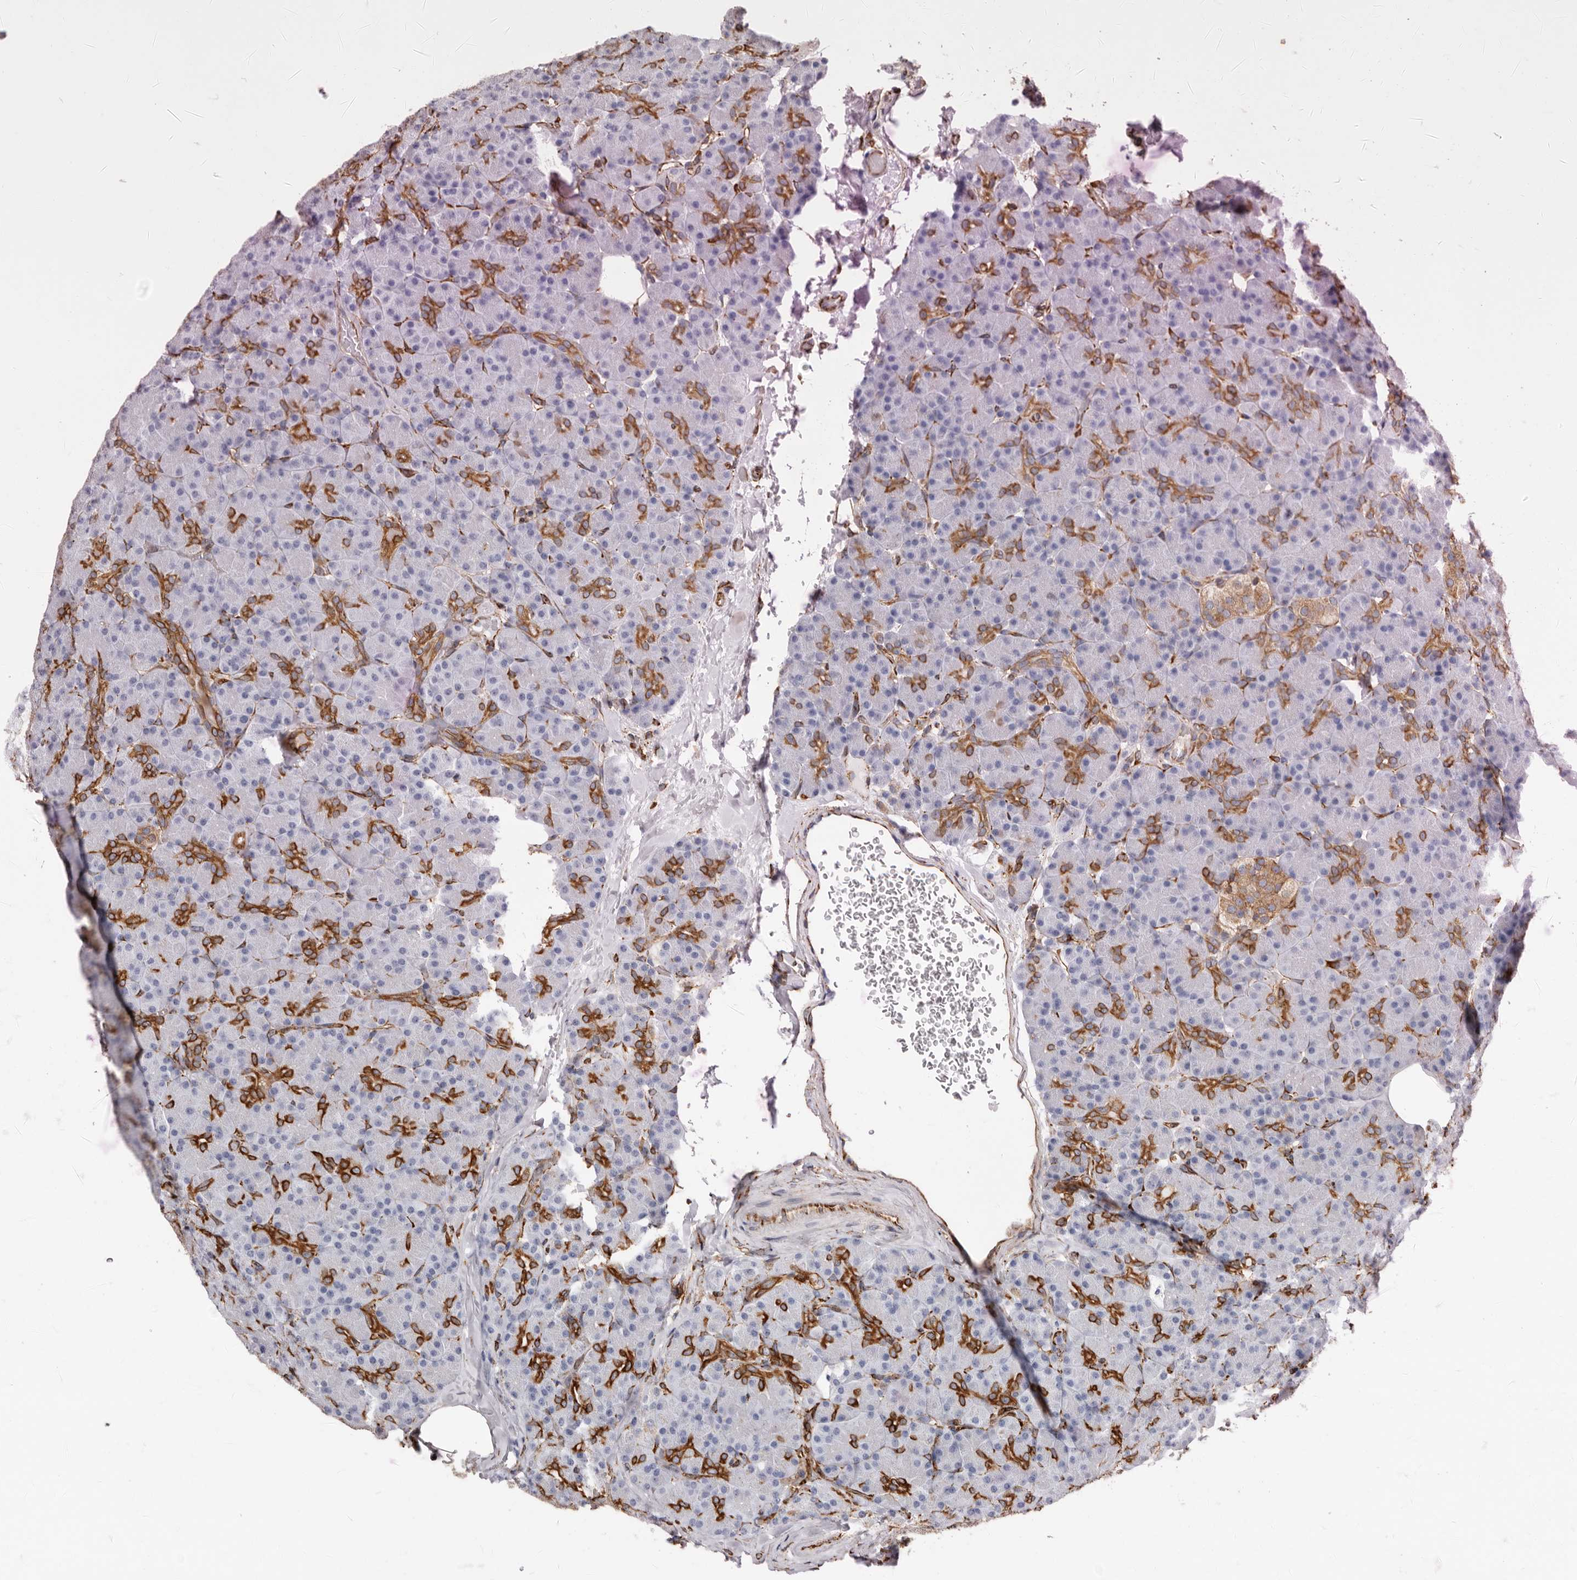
{"staining": {"intensity": "strong", "quantity": "25%-75%", "location": "cytoplasmic/membranous"}, "tissue": "pancreas", "cell_type": "Exocrine glandular cells", "image_type": "normal", "snomed": [{"axis": "morphology", "description": "Normal tissue, NOS"}, {"axis": "topography", "description": "Pancreas"}], "caption": "Immunohistochemistry (IHC) of benign pancreas reveals high levels of strong cytoplasmic/membranous expression in about 25%-75% of exocrine glandular cells. The staining was performed using DAB (3,3'-diaminobenzidine) to visualize the protein expression in brown, while the nuclei were stained in blue with hematoxylin (Magnification: 20x).", "gene": "SEMA3E", "patient": {"sex": "female", "age": 43}}